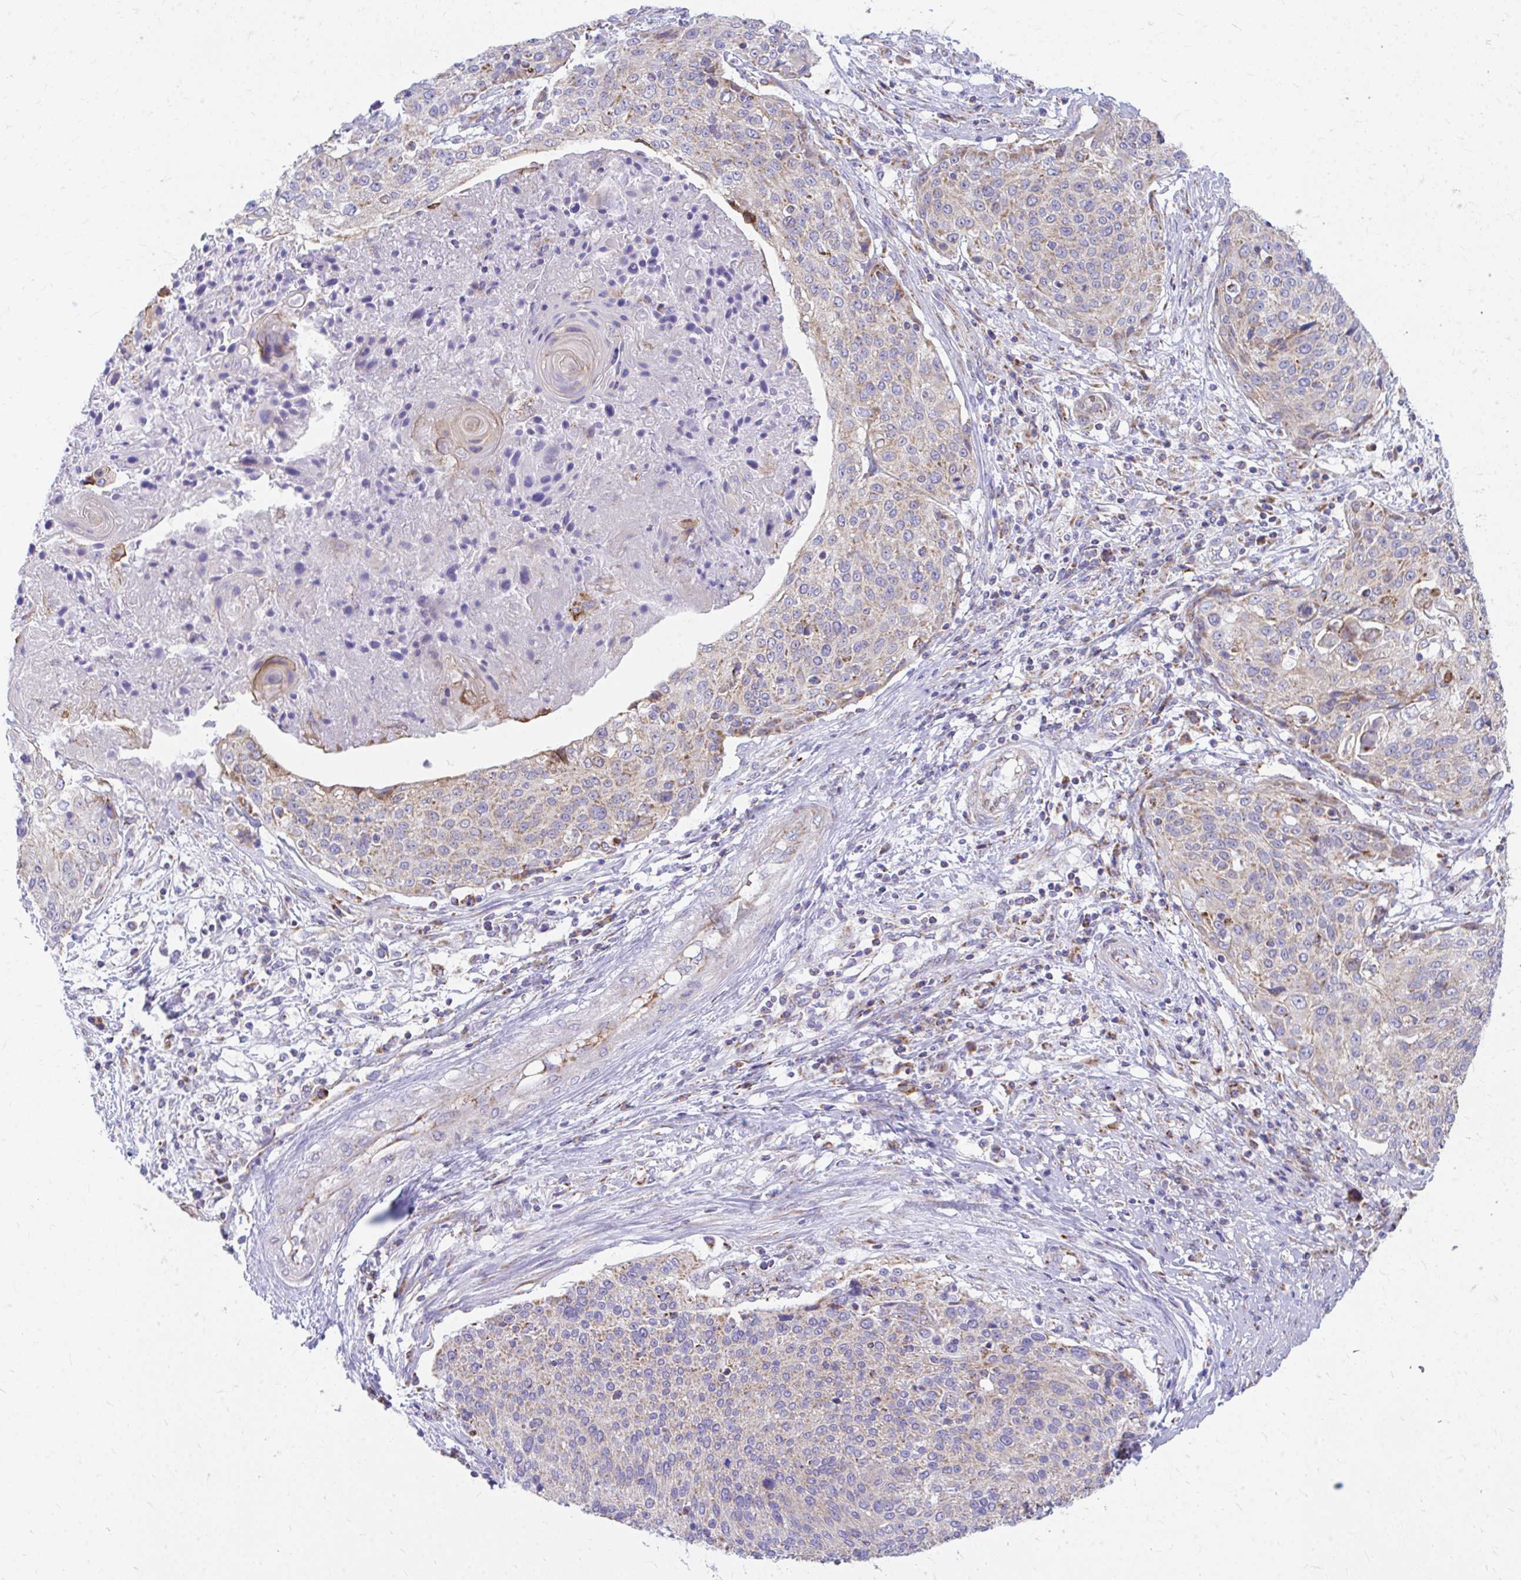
{"staining": {"intensity": "weak", "quantity": "25%-75%", "location": "cytoplasmic/membranous"}, "tissue": "cervical cancer", "cell_type": "Tumor cells", "image_type": "cancer", "snomed": [{"axis": "morphology", "description": "Squamous cell carcinoma, NOS"}, {"axis": "topography", "description": "Cervix"}], "caption": "Tumor cells display low levels of weak cytoplasmic/membranous positivity in about 25%-75% of cells in human squamous cell carcinoma (cervical). (DAB IHC with brightfield microscopy, high magnification).", "gene": "MRPL19", "patient": {"sex": "female", "age": 31}}